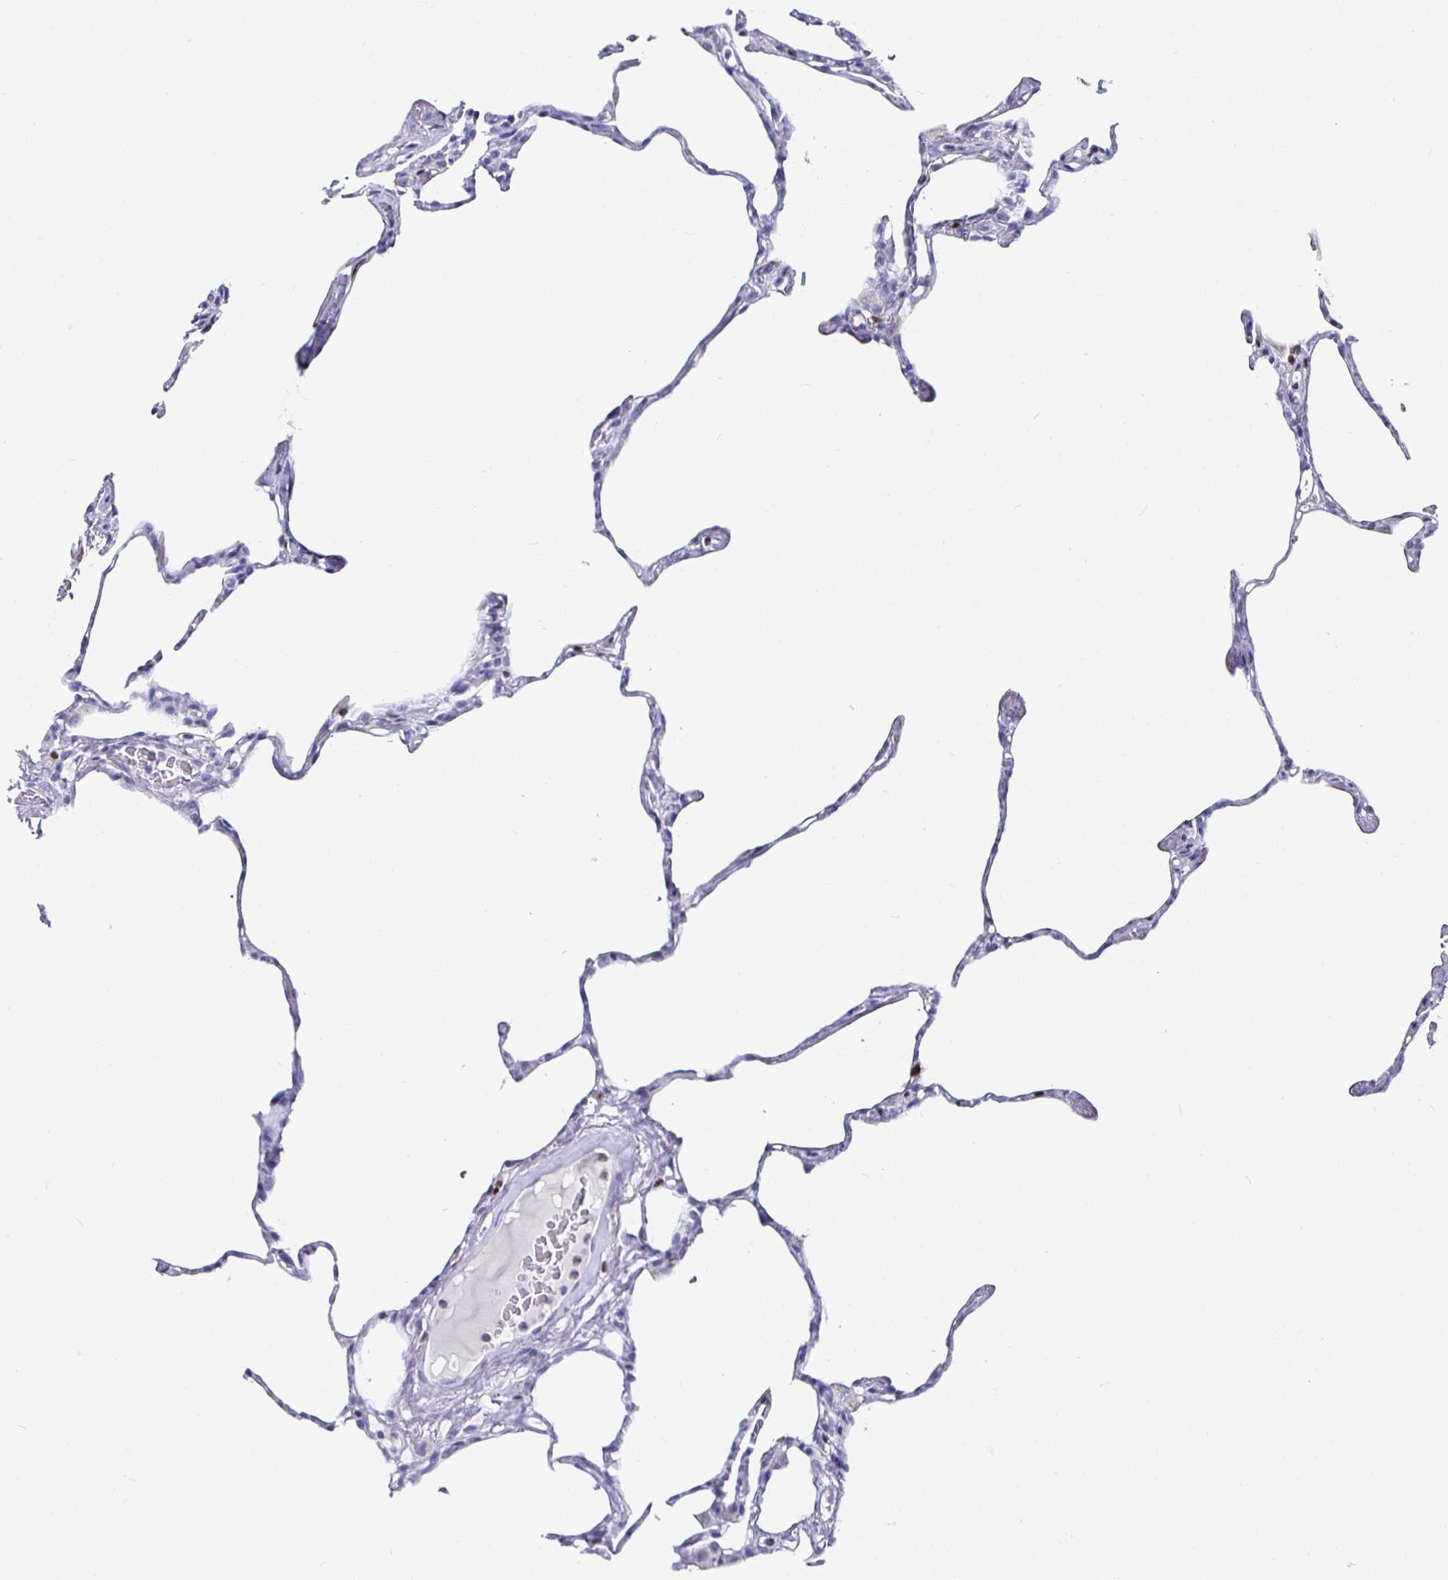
{"staining": {"intensity": "negative", "quantity": "none", "location": "none"}, "tissue": "lung", "cell_type": "Alveolar cells", "image_type": "normal", "snomed": [{"axis": "morphology", "description": "Normal tissue, NOS"}, {"axis": "topography", "description": "Lung"}], "caption": "This photomicrograph is of benign lung stained with IHC to label a protein in brown with the nuclei are counter-stained blue. There is no expression in alveolar cells.", "gene": "RUNX2", "patient": {"sex": "male", "age": 65}}